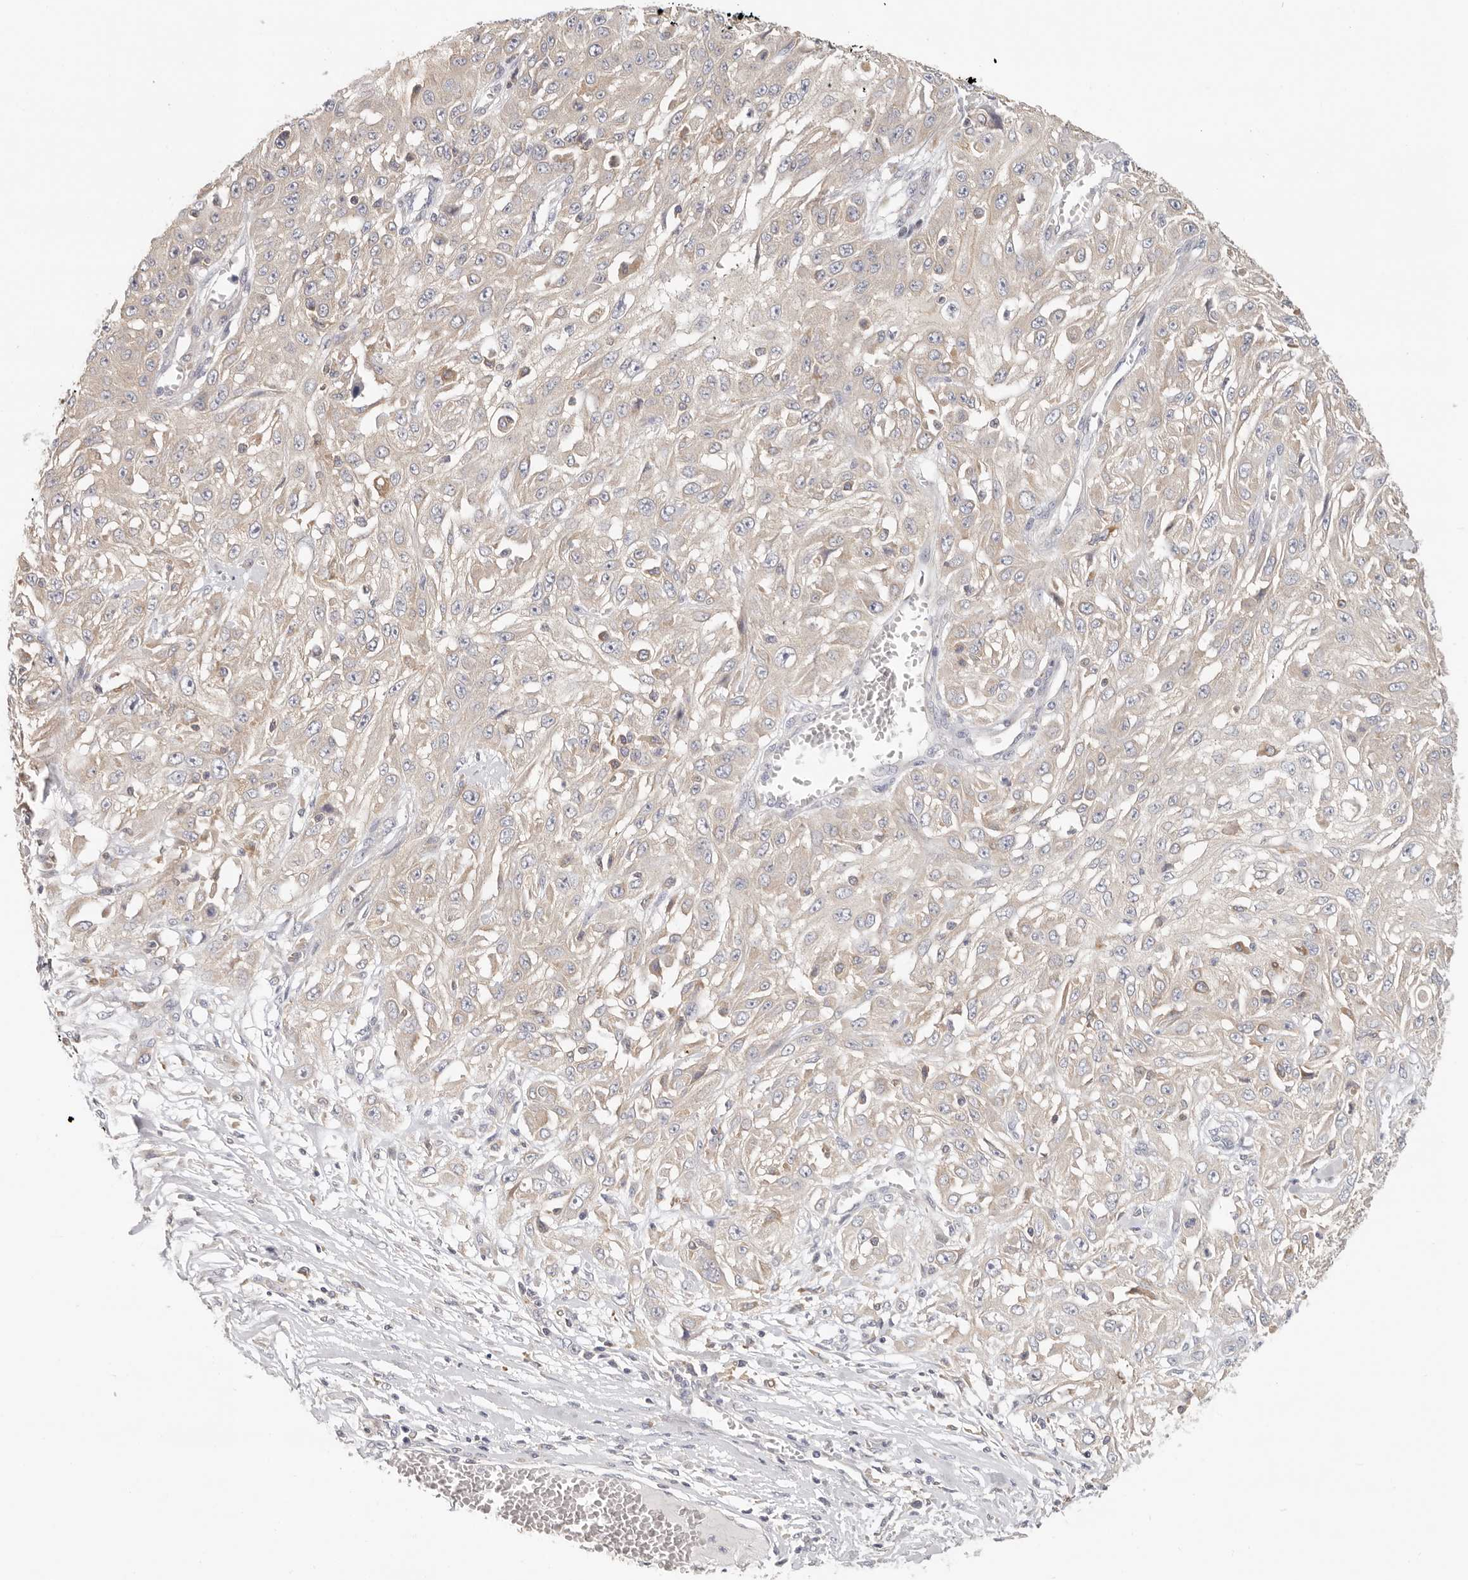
{"staining": {"intensity": "moderate", "quantity": "<25%", "location": "cytoplasmic/membranous"}, "tissue": "skin cancer", "cell_type": "Tumor cells", "image_type": "cancer", "snomed": [{"axis": "morphology", "description": "Squamous cell carcinoma, NOS"}, {"axis": "morphology", "description": "Squamous cell carcinoma, metastatic, NOS"}, {"axis": "topography", "description": "Skin"}, {"axis": "topography", "description": "Lymph node"}], "caption": "Protein positivity by immunohistochemistry (IHC) shows moderate cytoplasmic/membranous expression in approximately <25% of tumor cells in skin cancer (squamous cell carcinoma). Using DAB (brown) and hematoxylin (blue) stains, captured at high magnification using brightfield microscopy.", "gene": "ANXA9", "patient": {"sex": "male", "age": 75}}